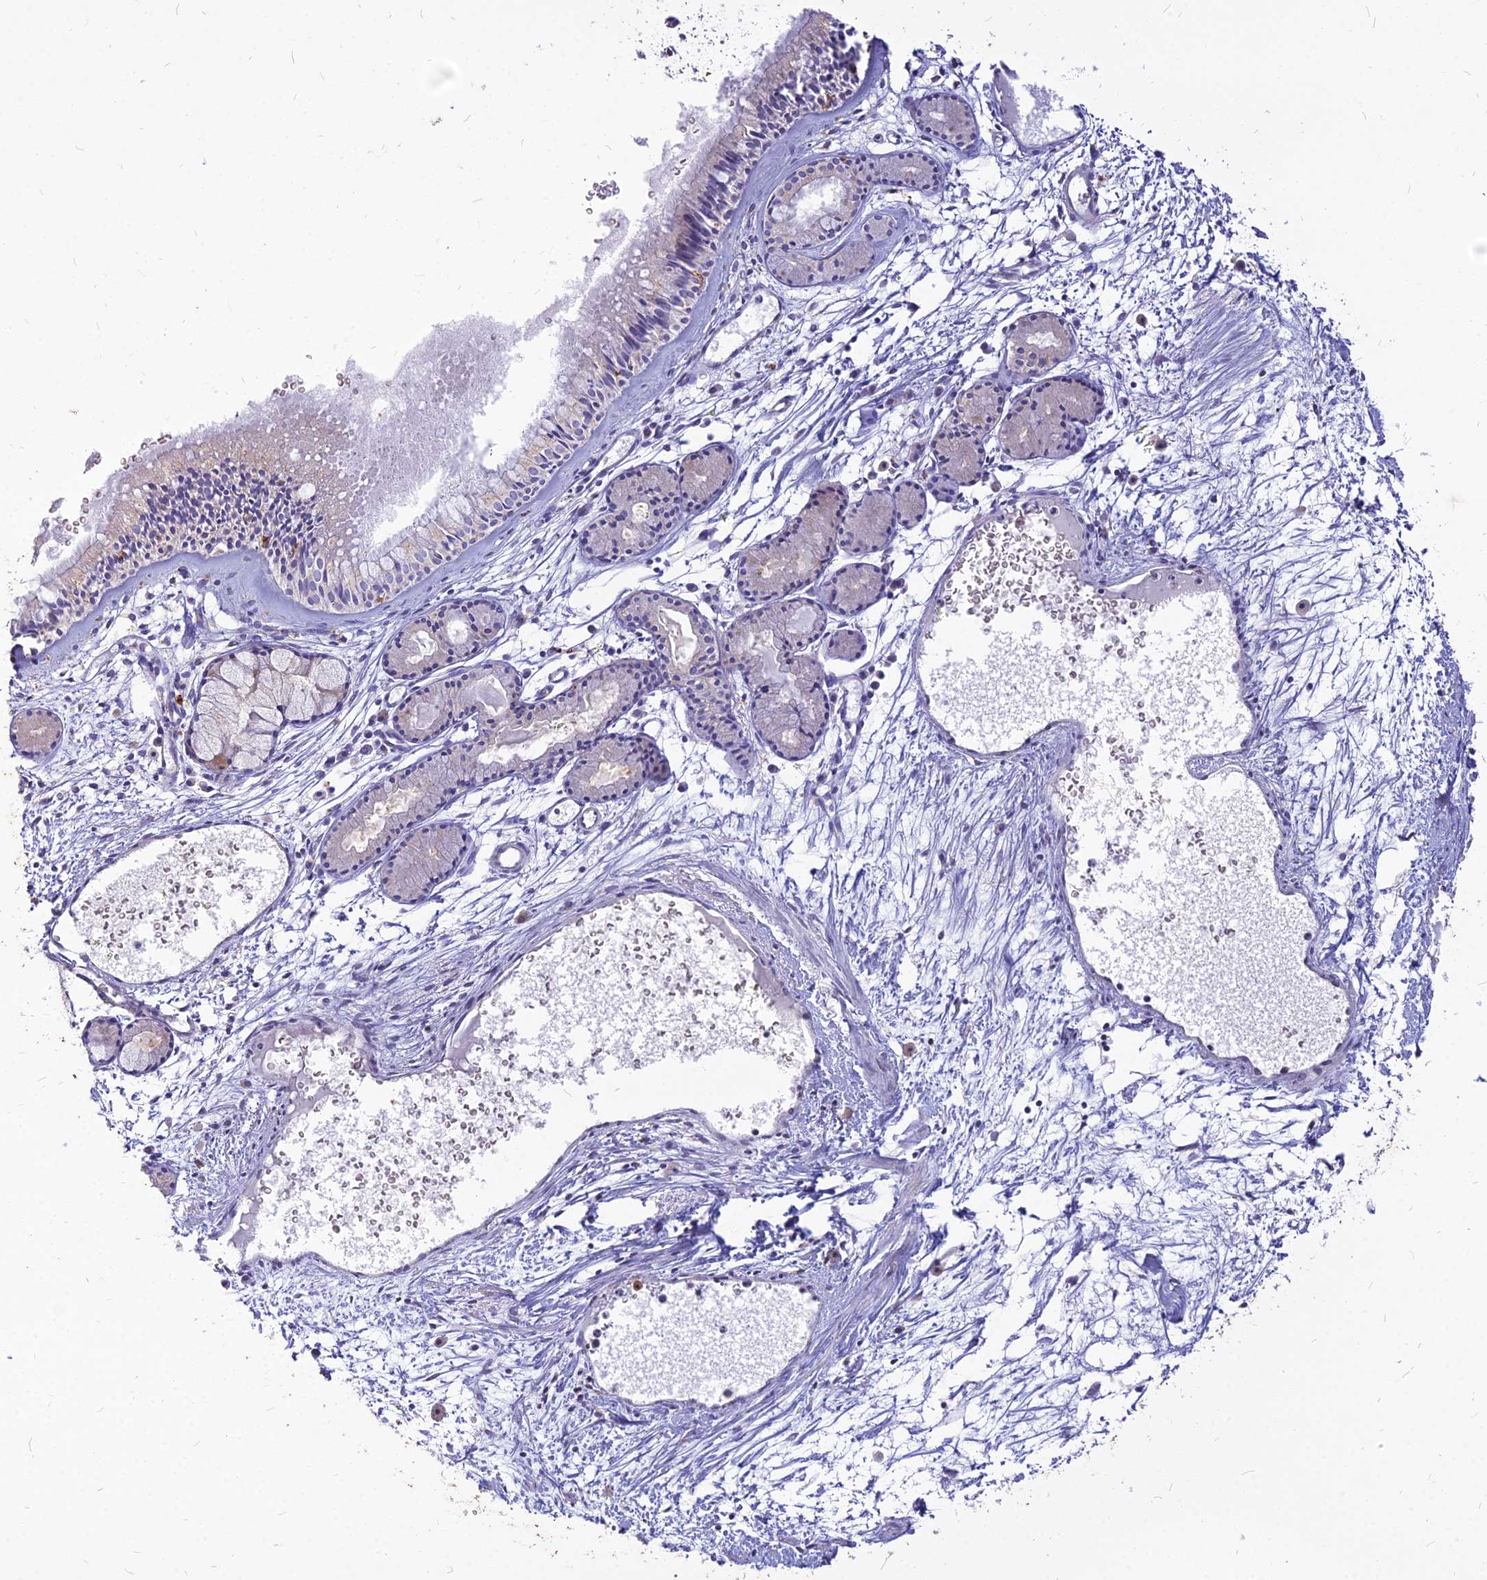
{"staining": {"intensity": "negative", "quantity": "none", "location": "none"}, "tissue": "nasopharynx", "cell_type": "Respiratory epithelial cells", "image_type": "normal", "snomed": [{"axis": "morphology", "description": "Normal tissue, NOS"}, {"axis": "topography", "description": "Nasopharynx"}], "caption": "This histopathology image is of unremarkable nasopharynx stained with immunohistochemistry (IHC) to label a protein in brown with the nuclei are counter-stained blue. There is no positivity in respiratory epithelial cells. (Immunohistochemistry, brightfield microscopy, high magnification).", "gene": "PCED1B", "patient": {"sex": "male", "age": 81}}